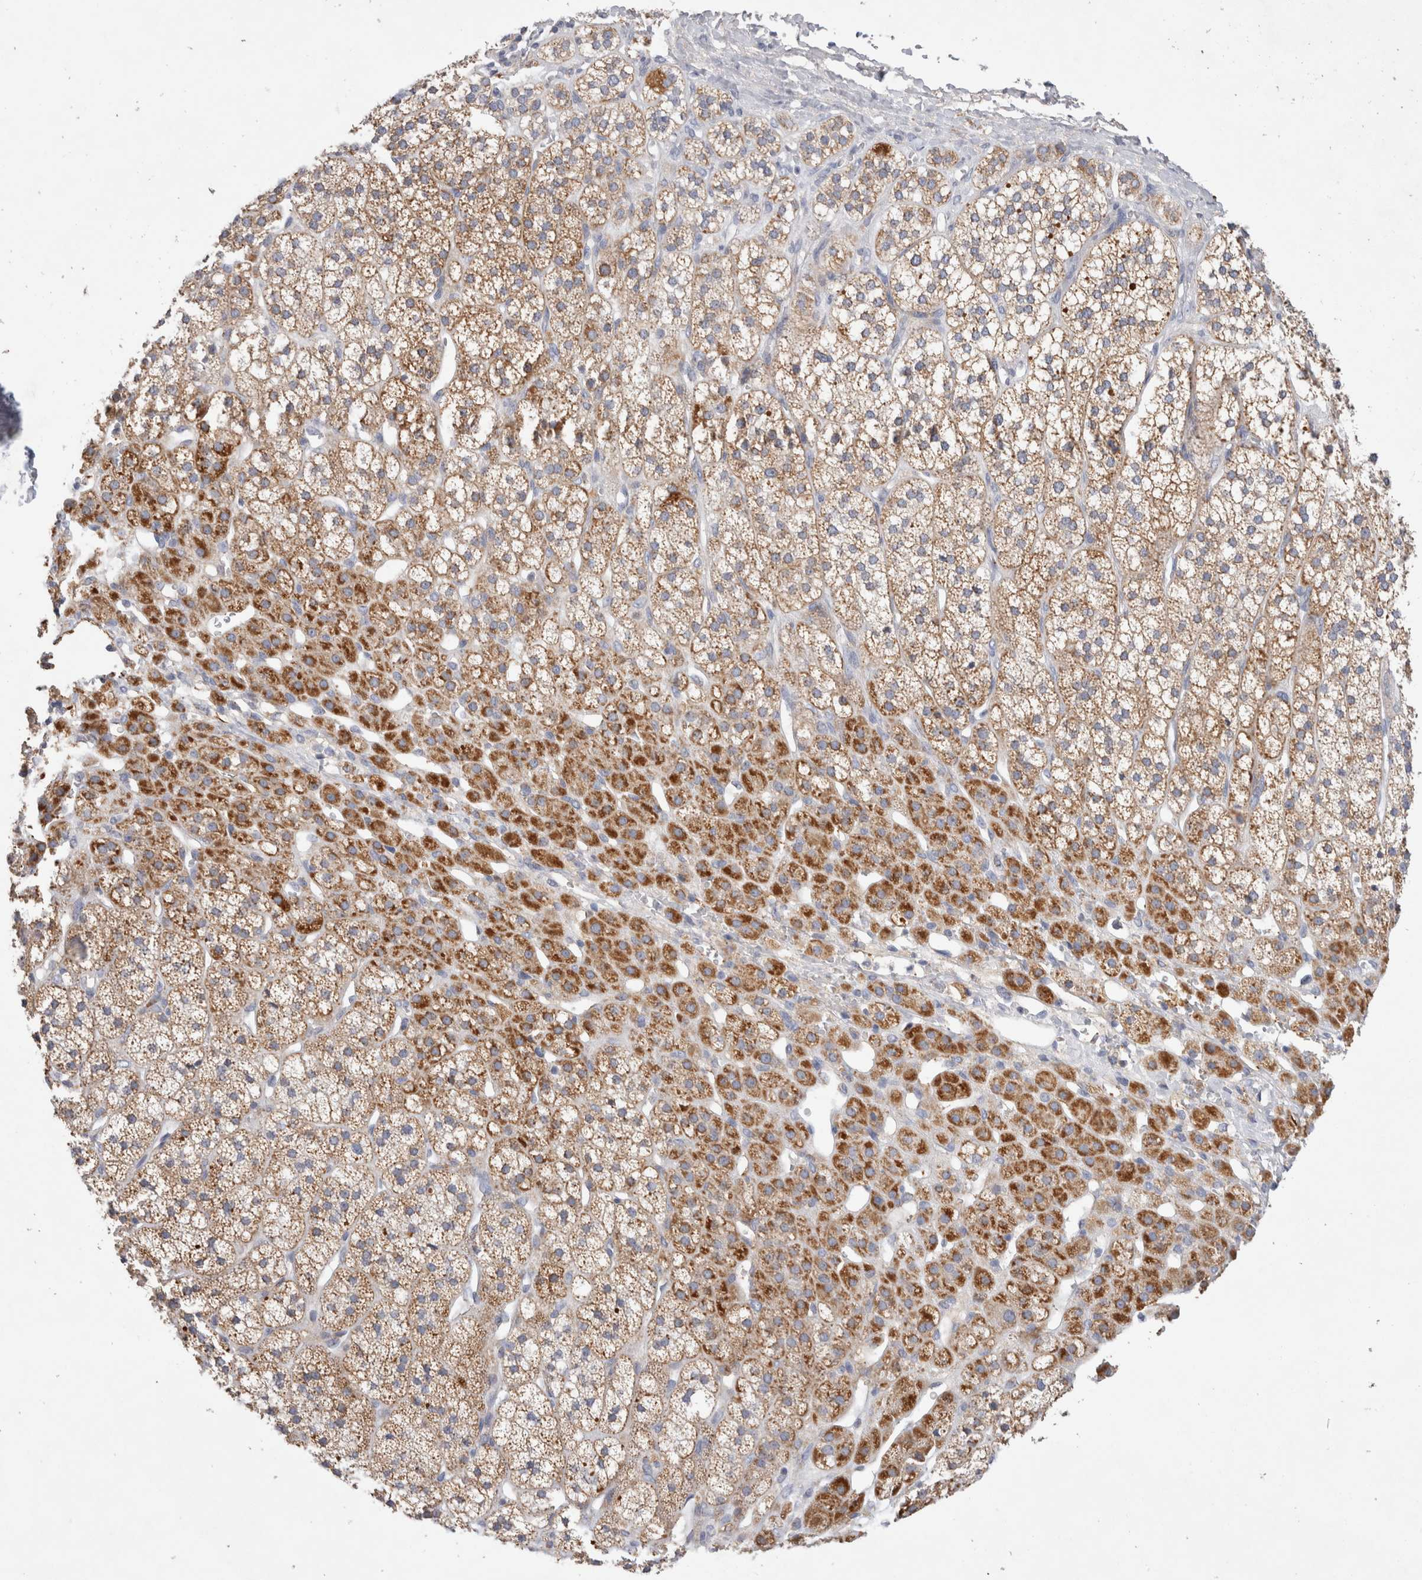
{"staining": {"intensity": "strong", "quantity": ">75%", "location": "cytoplasmic/membranous"}, "tissue": "adrenal gland", "cell_type": "Glandular cells", "image_type": "normal", "snomed": [{"axis": "morphology", "description": "Normal tissue, NOS"}, {"axis": "topography", "description": "Adrenal gland"}], "caption": "Brown immunohistochemical staining in unremarkable adrenal gland demonstrates strong cytoplasmic/membranous expression in about >75% of glandular cells.", "gene": "IARS2", "patient": {"sex": "male", "age": 56}}